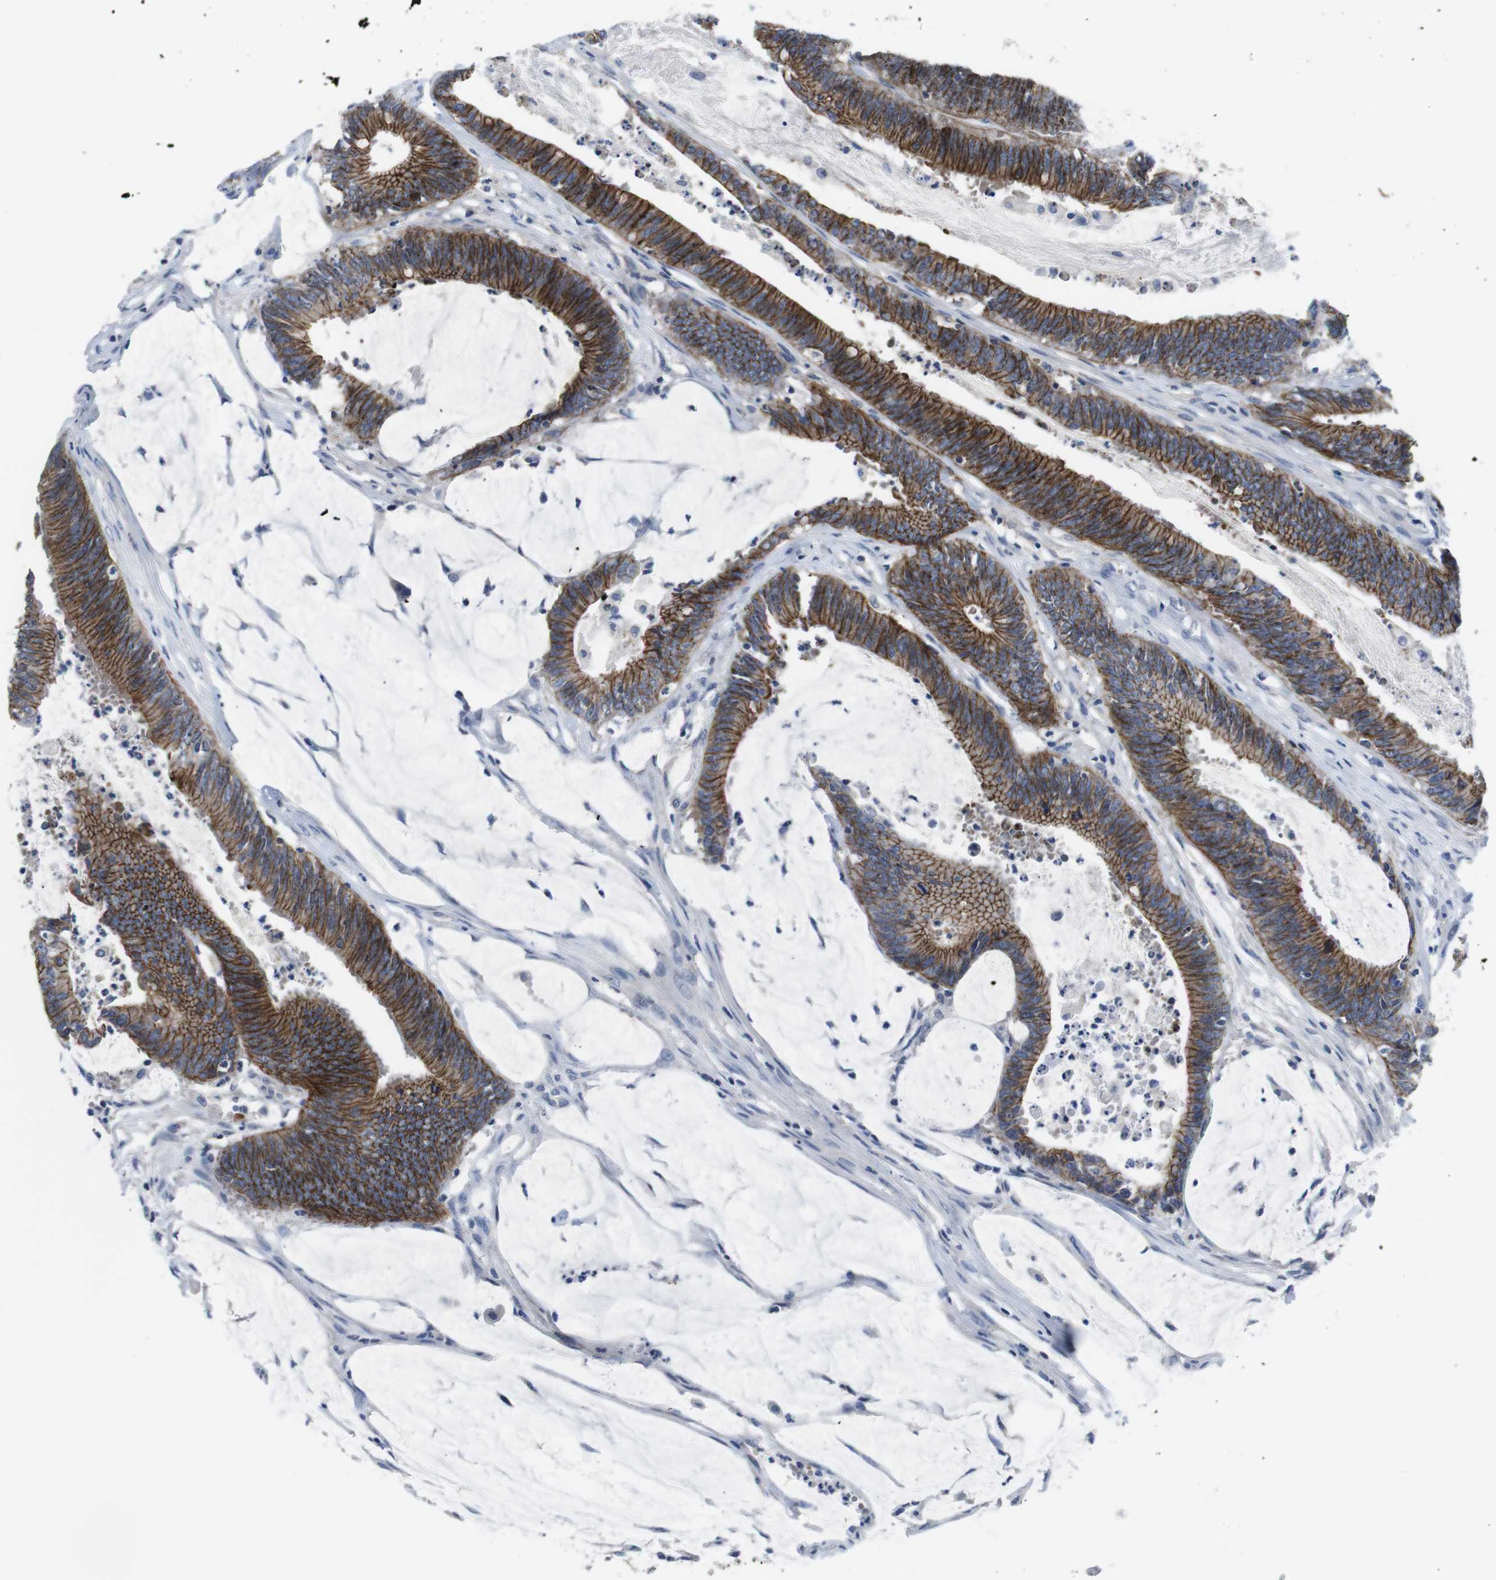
{"staining": {"intensity": "strong", "quantity": ">75%", "location": "cytoplasmic/membranous"}, "tissue": "colorectal cancer", "cell_type": "Tumor cells", "image_type": "cancer", "snomed": [{"axis": "morphology", "description": "Adenocarcinoma, NOS"}, {"axis": "topography", "description": "Rectum"}], "caption": "Immunohistochemistry of colorectal cancer exhibits high levels of strong cytoplasmic/membranous expression in approximately >75% of tumor cells. Nuclei are stained in blue.", "gene": "SCRIB", "patient": {"sex": "female", "age": 66}}